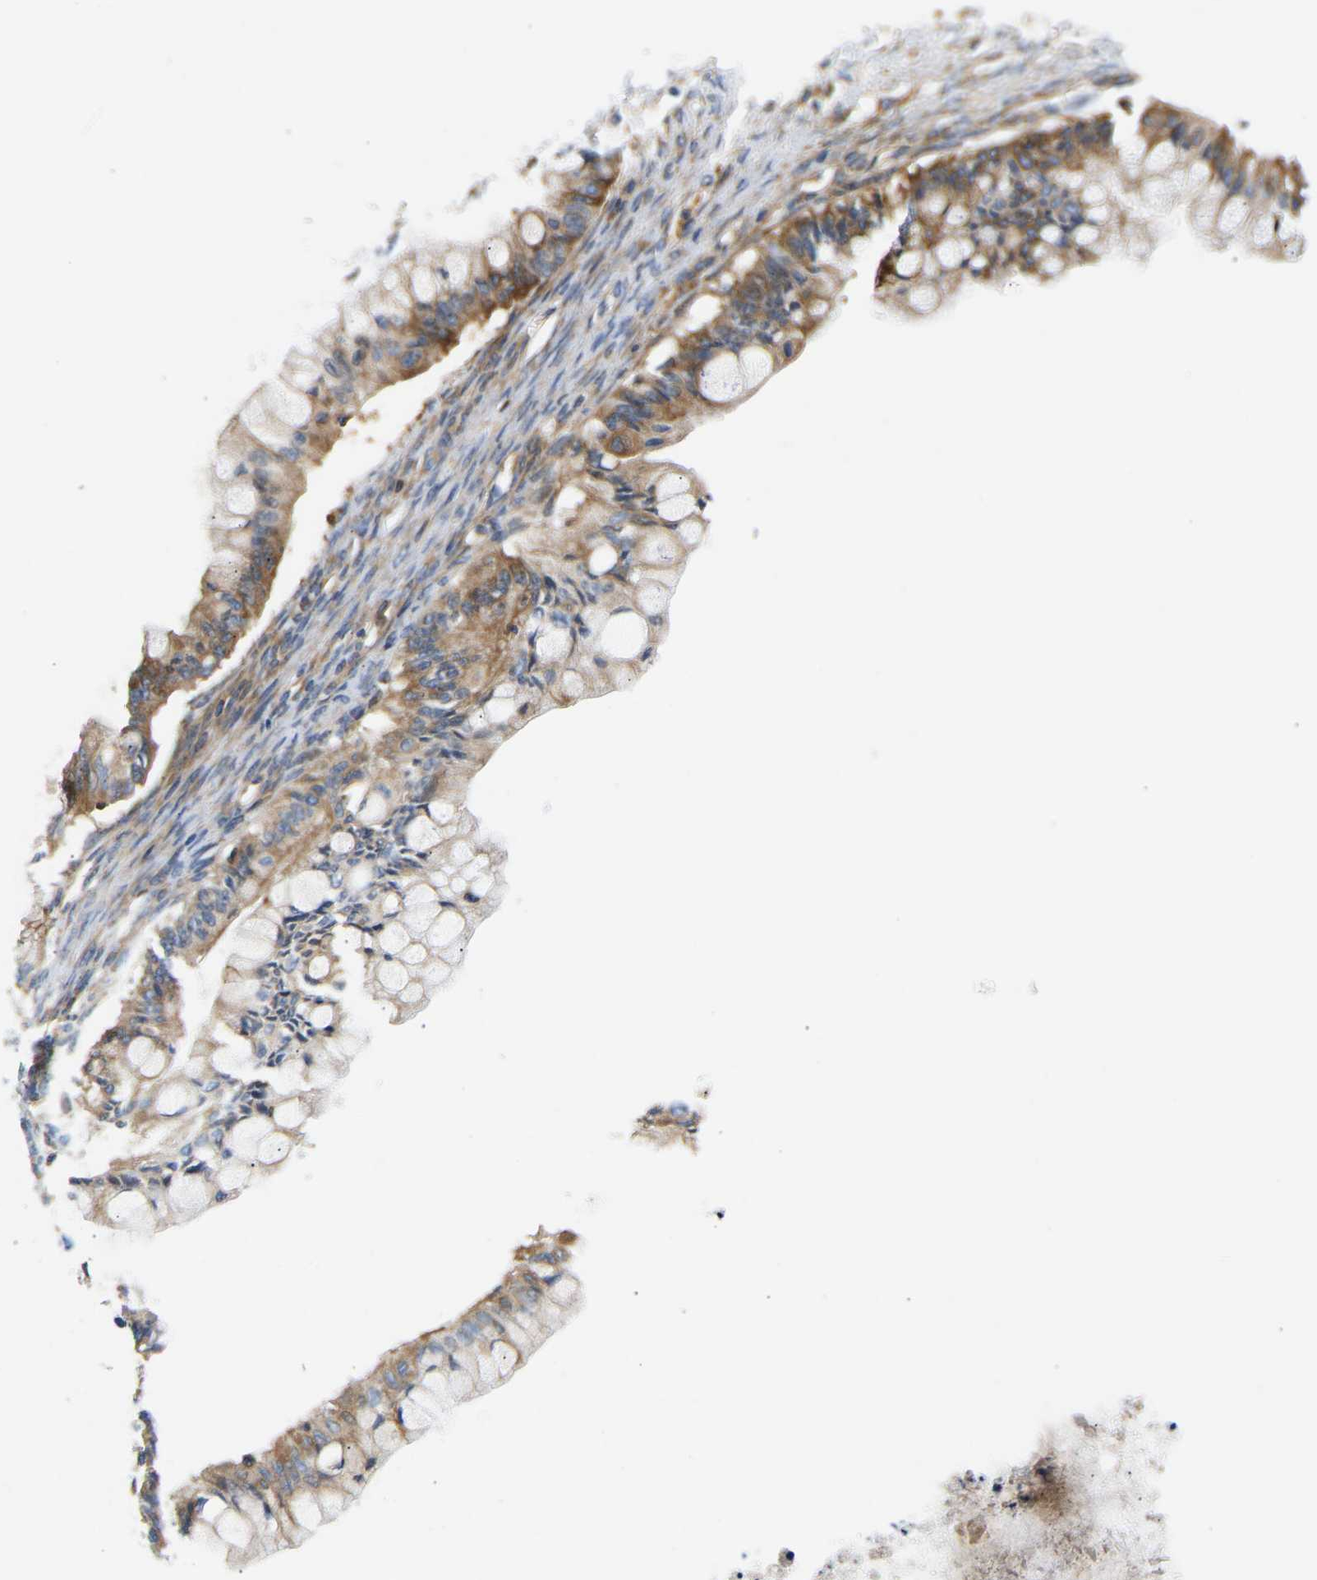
{"staining": {"intensity": "moderate", "quantity": ">75%", "location": "cytoplasmic/membranous"}, "tissue": "ovarian cancer", "cell_type": "Tumor cells", "image_type": "cancer", "snomed": [{"axis": "morphology", "description": "Cystadenocarcinoma, mucinous, NOS"}, {"axis": "topography", "description": "Ovary"}], "caption": "Immunohistochemistry (IHC) of ovarian cancer (mucinous cystadenocarcinoma) exhibits medium levels of moderate cytoplasmic/membranous expression in approximately >75% of tumor cells. (DAB IHC with brightfield microscopy, high magnification).", "gene": "AIMP2", "patient": {"sex": "female", "age": 57}}